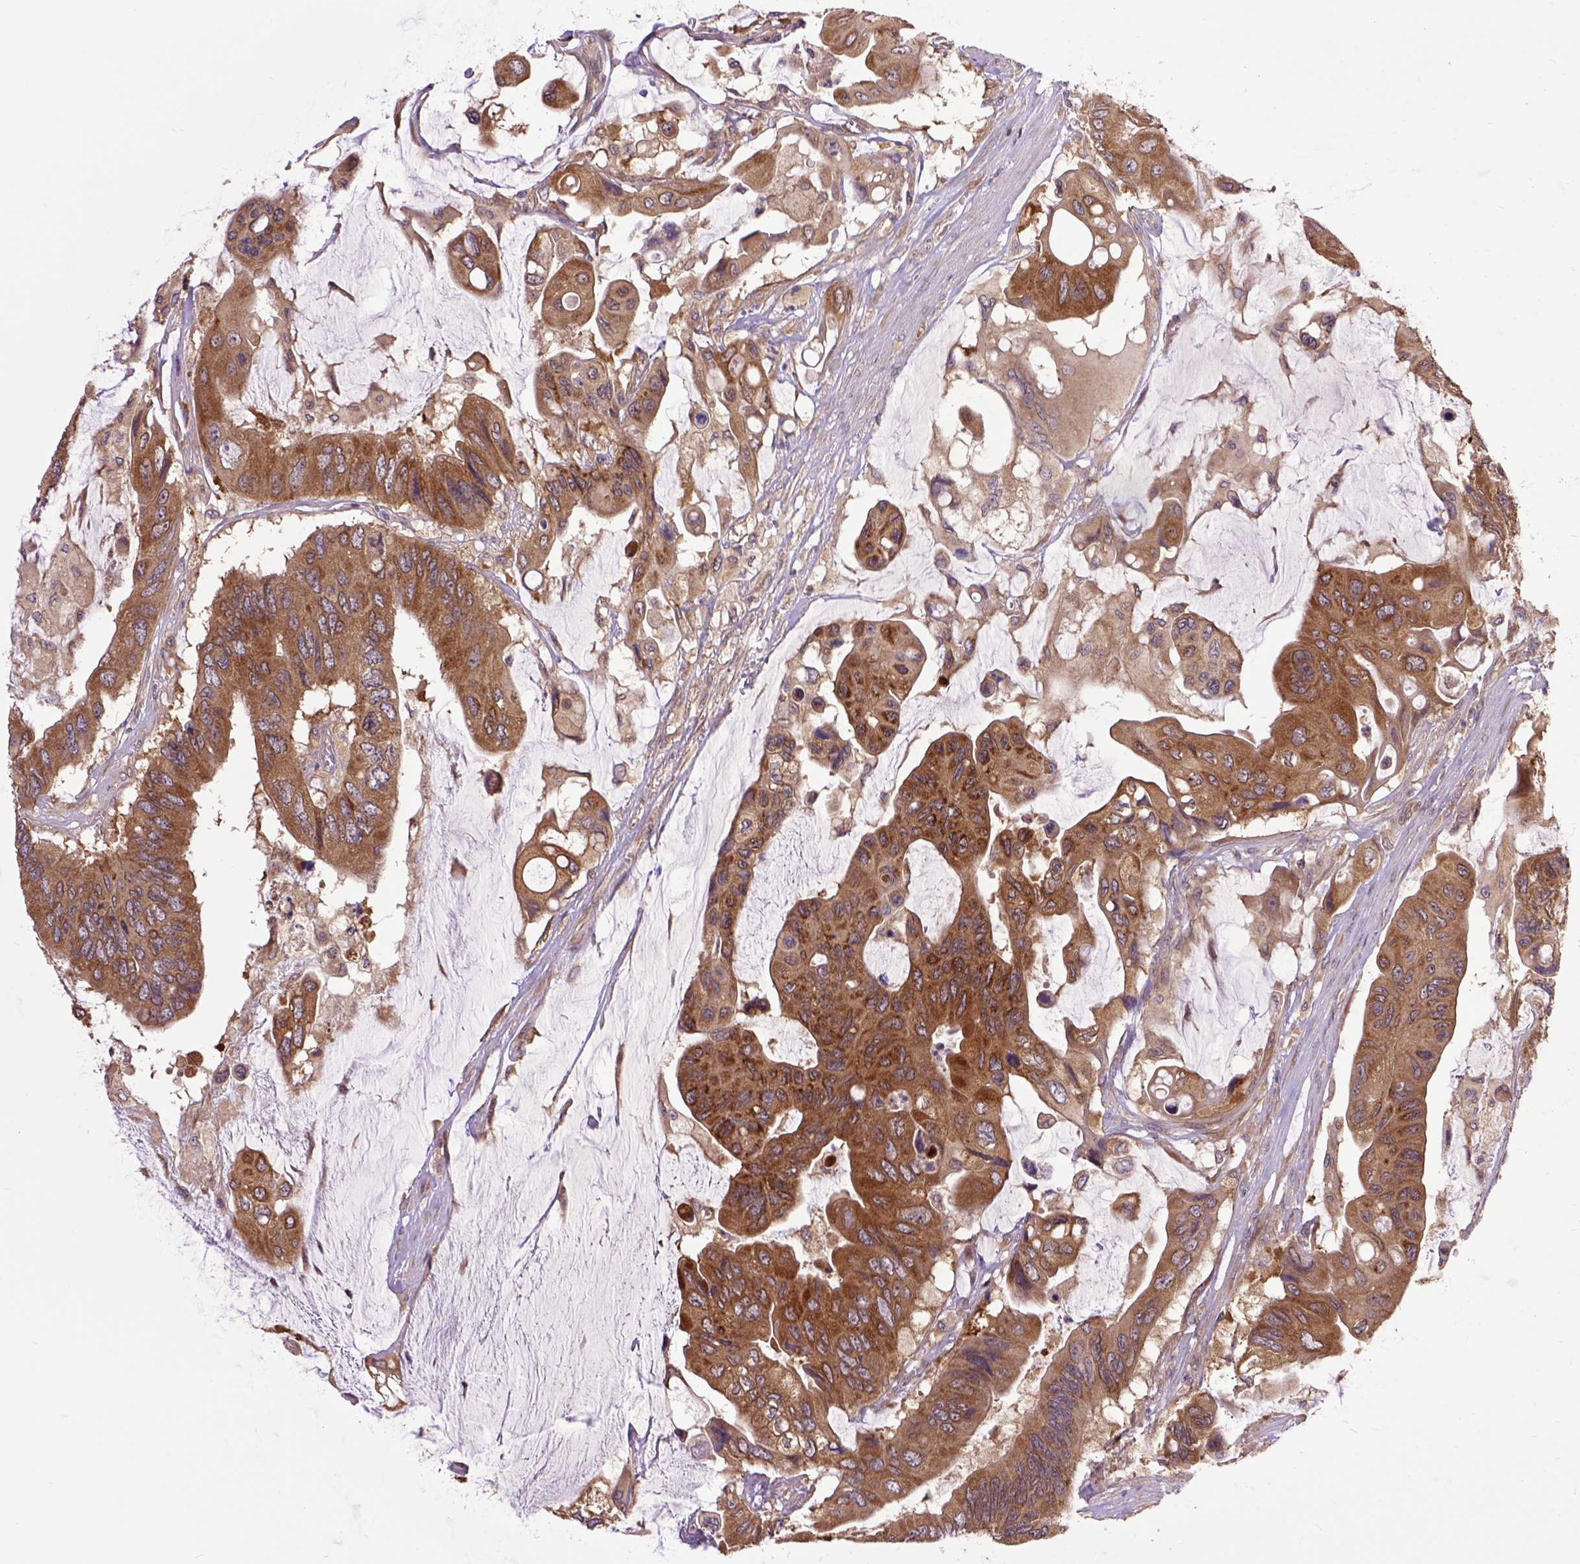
{"staining": {"intensity": "moderate", "quantity": ">75%", "location": "cytoplasmic/membranous"}, "tissue": "colorectal cancer", "cell_type": "Tumor cells", "image_type": "cancer", "snomed": [{"axis": "morphology", "description": "Adenocarcinoma, NOS"}, {"axis": "topography", "description": "Rectum"}], "caption": "This is an image of immunohistochemistry staining of colorectal adenocarcinoma, which shows moderate expression in the cytoplasmic/membranous of tumor cells.", "gene": "ARL1", "patient": {"sex": "male", "age": 63}}